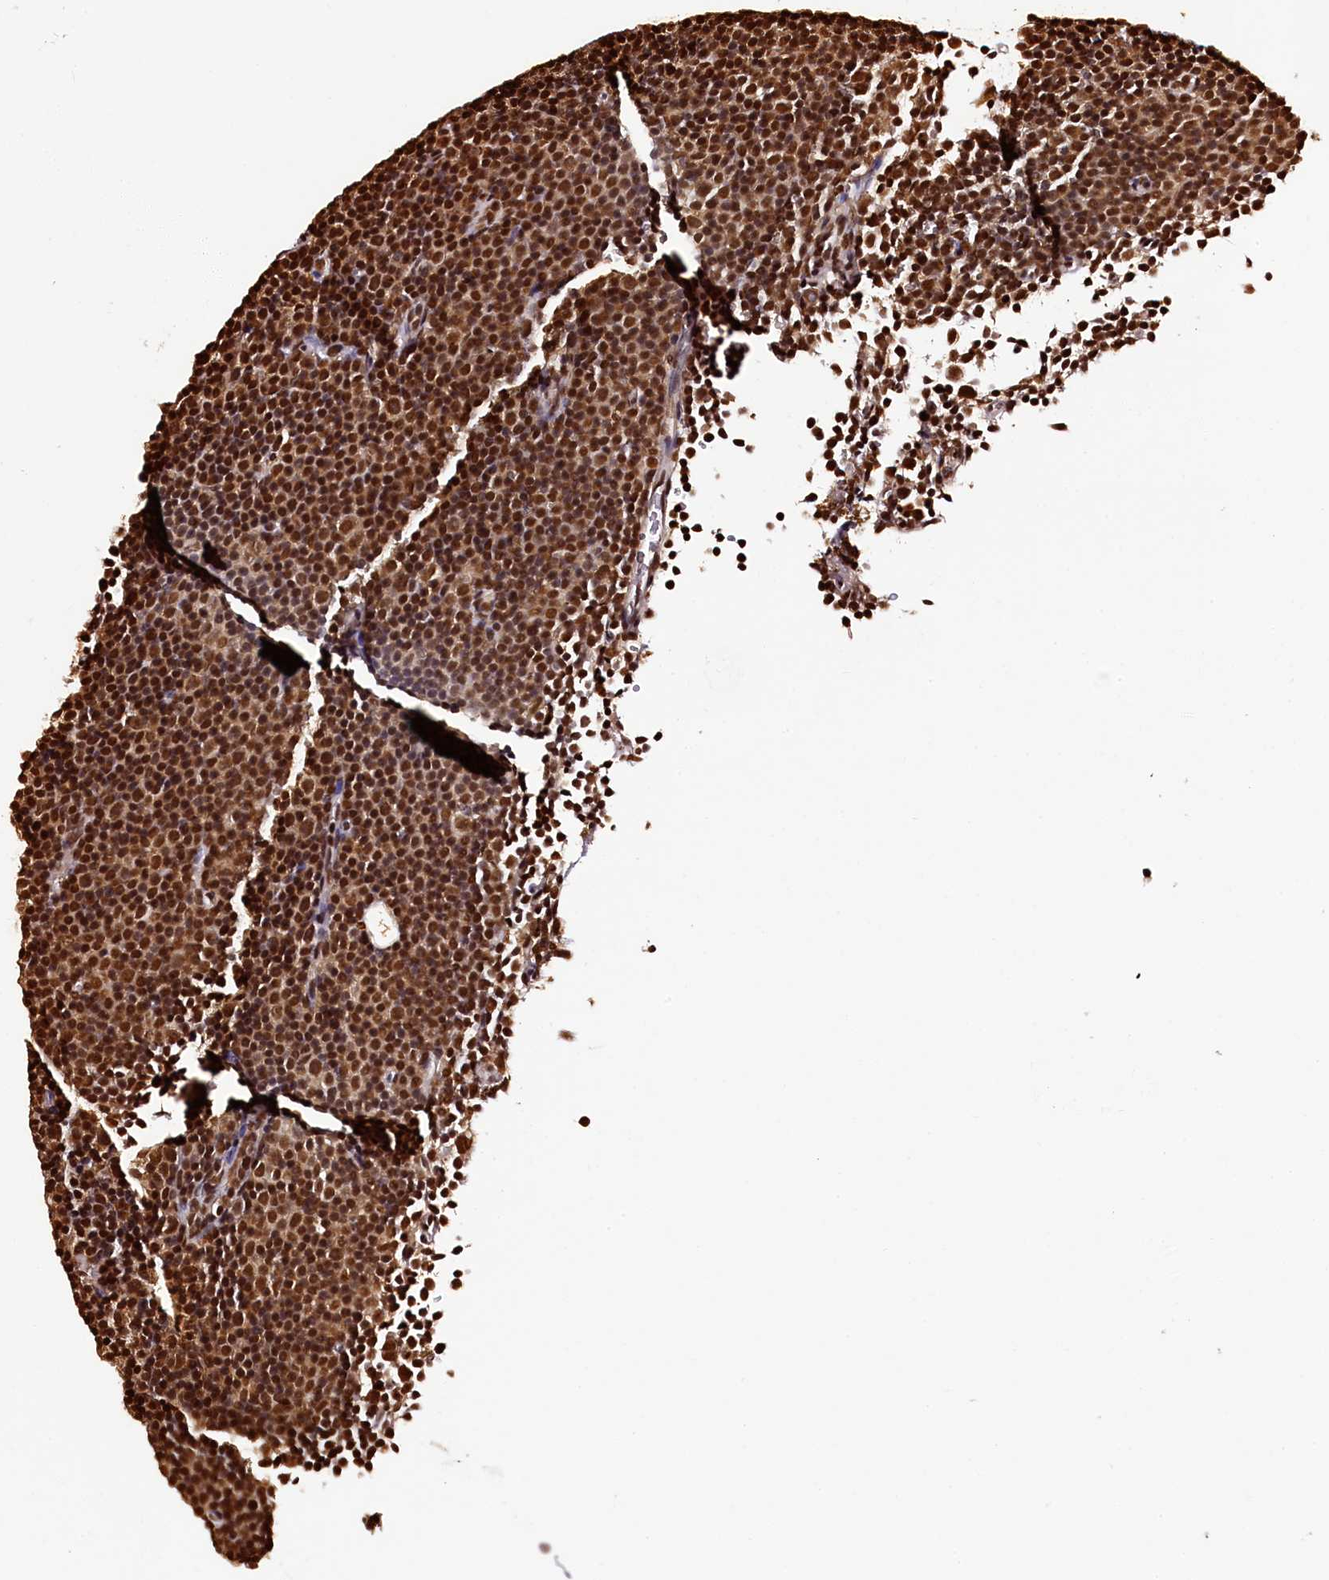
{"staining": {"intensity": "strong", "quantity": ">75%", "location": "nuclear"}, "tissue": "lymphoma", "cell_type": "Tumor cells", "image_type": "cancer", "snomed": [{"axis": "morphology", "description": "Malignant lymphoma, non-Hodgkin's type, Low grade"}, {"axis": "topography", "description": "Lymph node"}], "caption": "An IHC image of tumor tissue is shown. Protein staining in brown labels strong nuclear positivity in low-grade malignant lymphoma, non-Hodgkin's type within tumor cells.", "gene": "SNRPD2", "patient": {"sex": "female", "age": 67}}